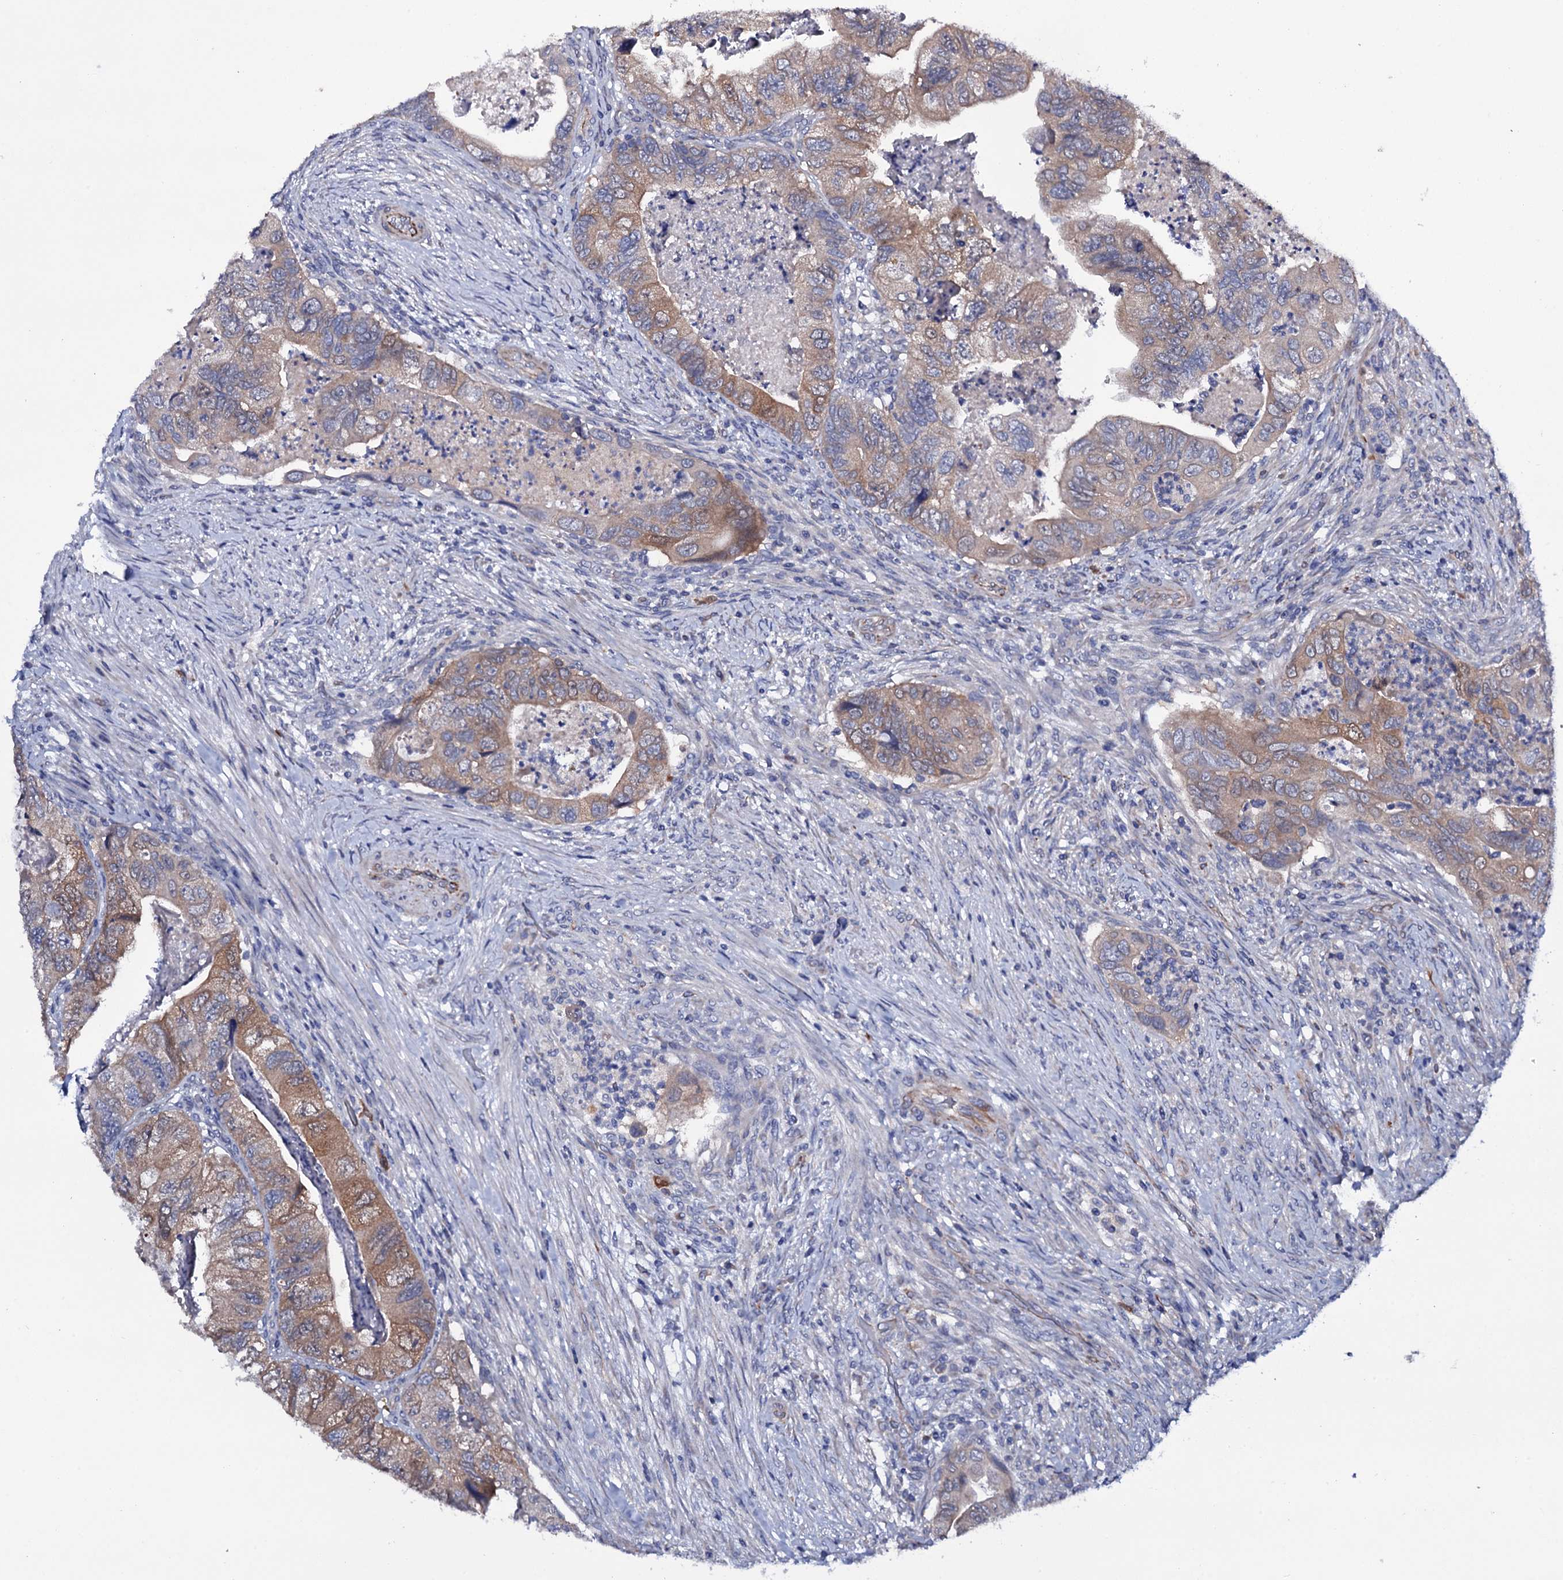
{"staining": {"intensity": "moderate", "quantity": "25%-75%", "location": "cytoplasmic/membranous"}, "tissue": "colorectal cancer", "cell_type": "Tumor cells", "image_type": "cancer", "snomed": [{"axis": "morphology", "description": "Adenocarcinoma, NOS"}, {"axis": "topography", "description": "Rectum"}], "caption": "Protein expression by IHC exhibits moderate cytoplasmic/membranous positivity in about 25%-75% of tumor cells in colorectal cancer. The protein is shown in brown color, while the nuclei are stained blue.", "gene": "BCL2L14", "patient": {"sex": "male", "age": 63}}